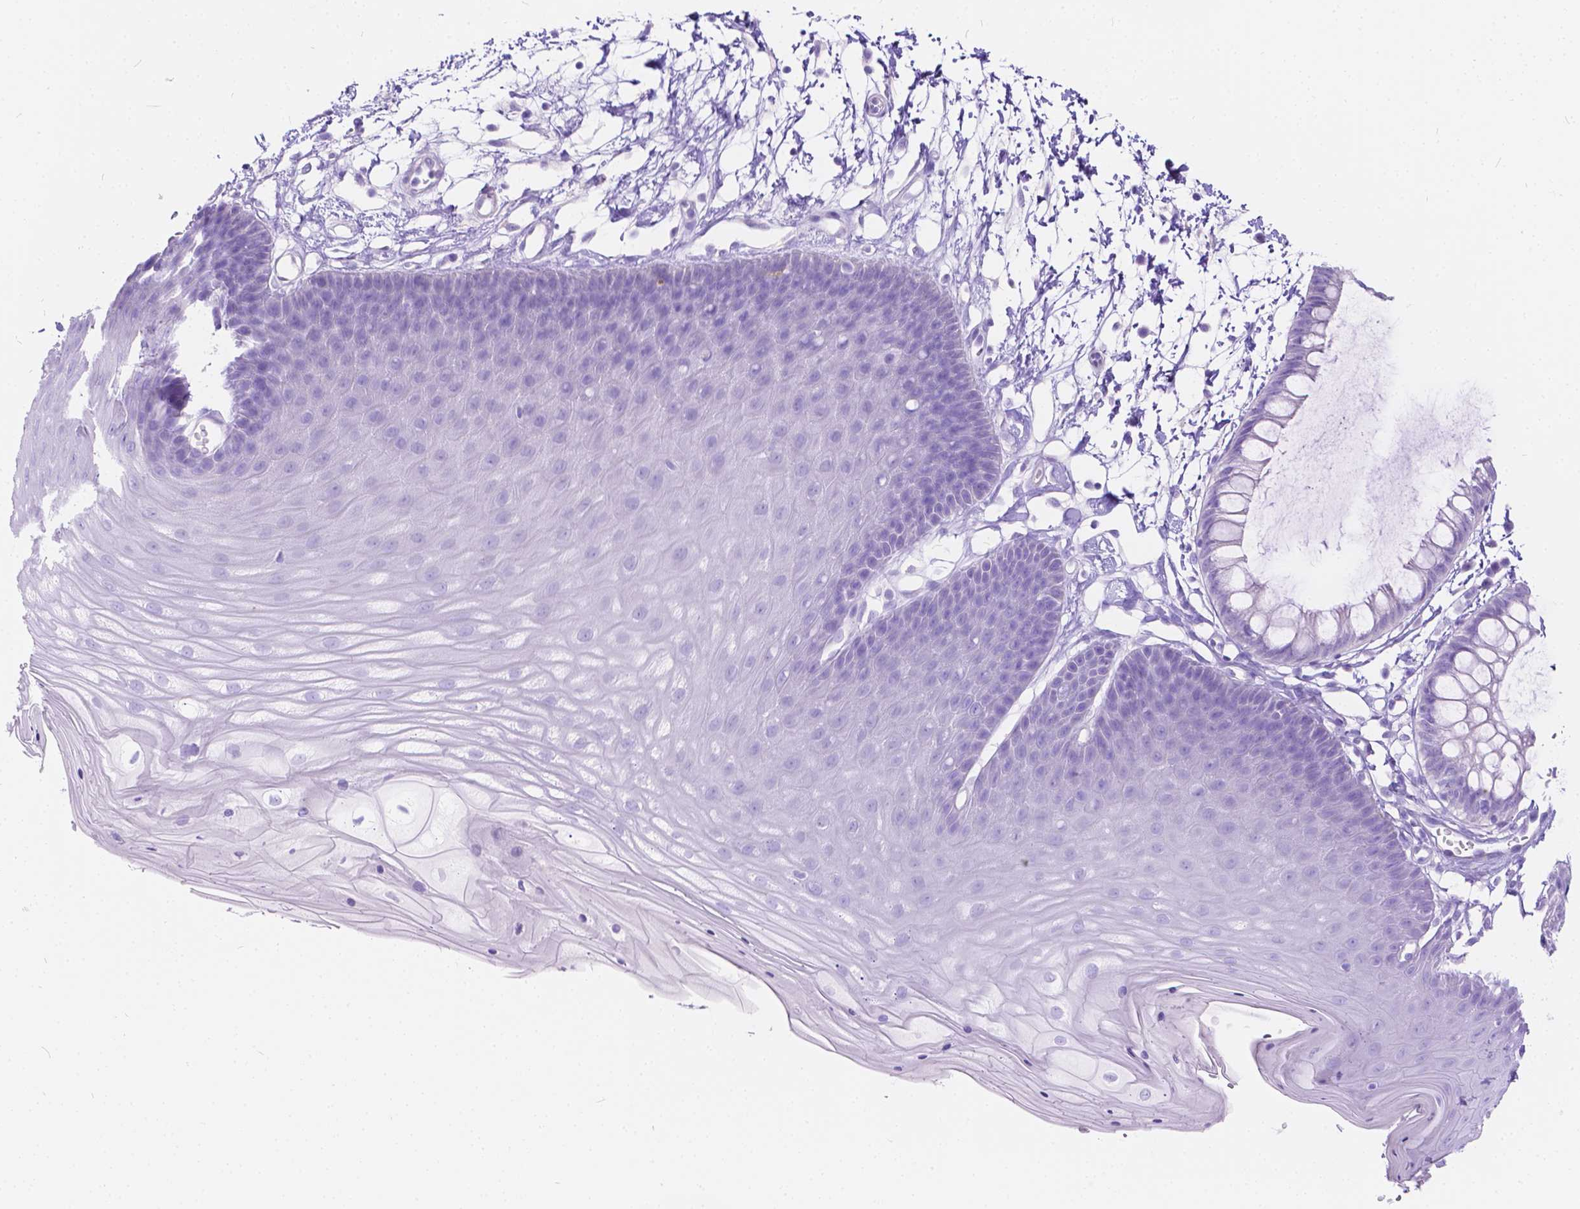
{"staining": {"intensity": "negative", "quantity": "none", "location": "none"}, "tissue": "skin", "cell_type": "Epidermal cells", "image_type": "normal", "snomed": [{"axis": "morphology", "description": "Normal tissue, NOS"}, {"axis": "topography", "description": "Anal"}], "caption": "Epidermal cells show no significant positivity in benign skin. The staining was performed using DAB (3,3'-diaminobenzidine) to visualize the protein expression in brown, while the nuclei were stained in blue with hematoxylin (Magnification: 20x).", "gene": "CHRM1", "patient": {"sex": "male", "age": 53}}